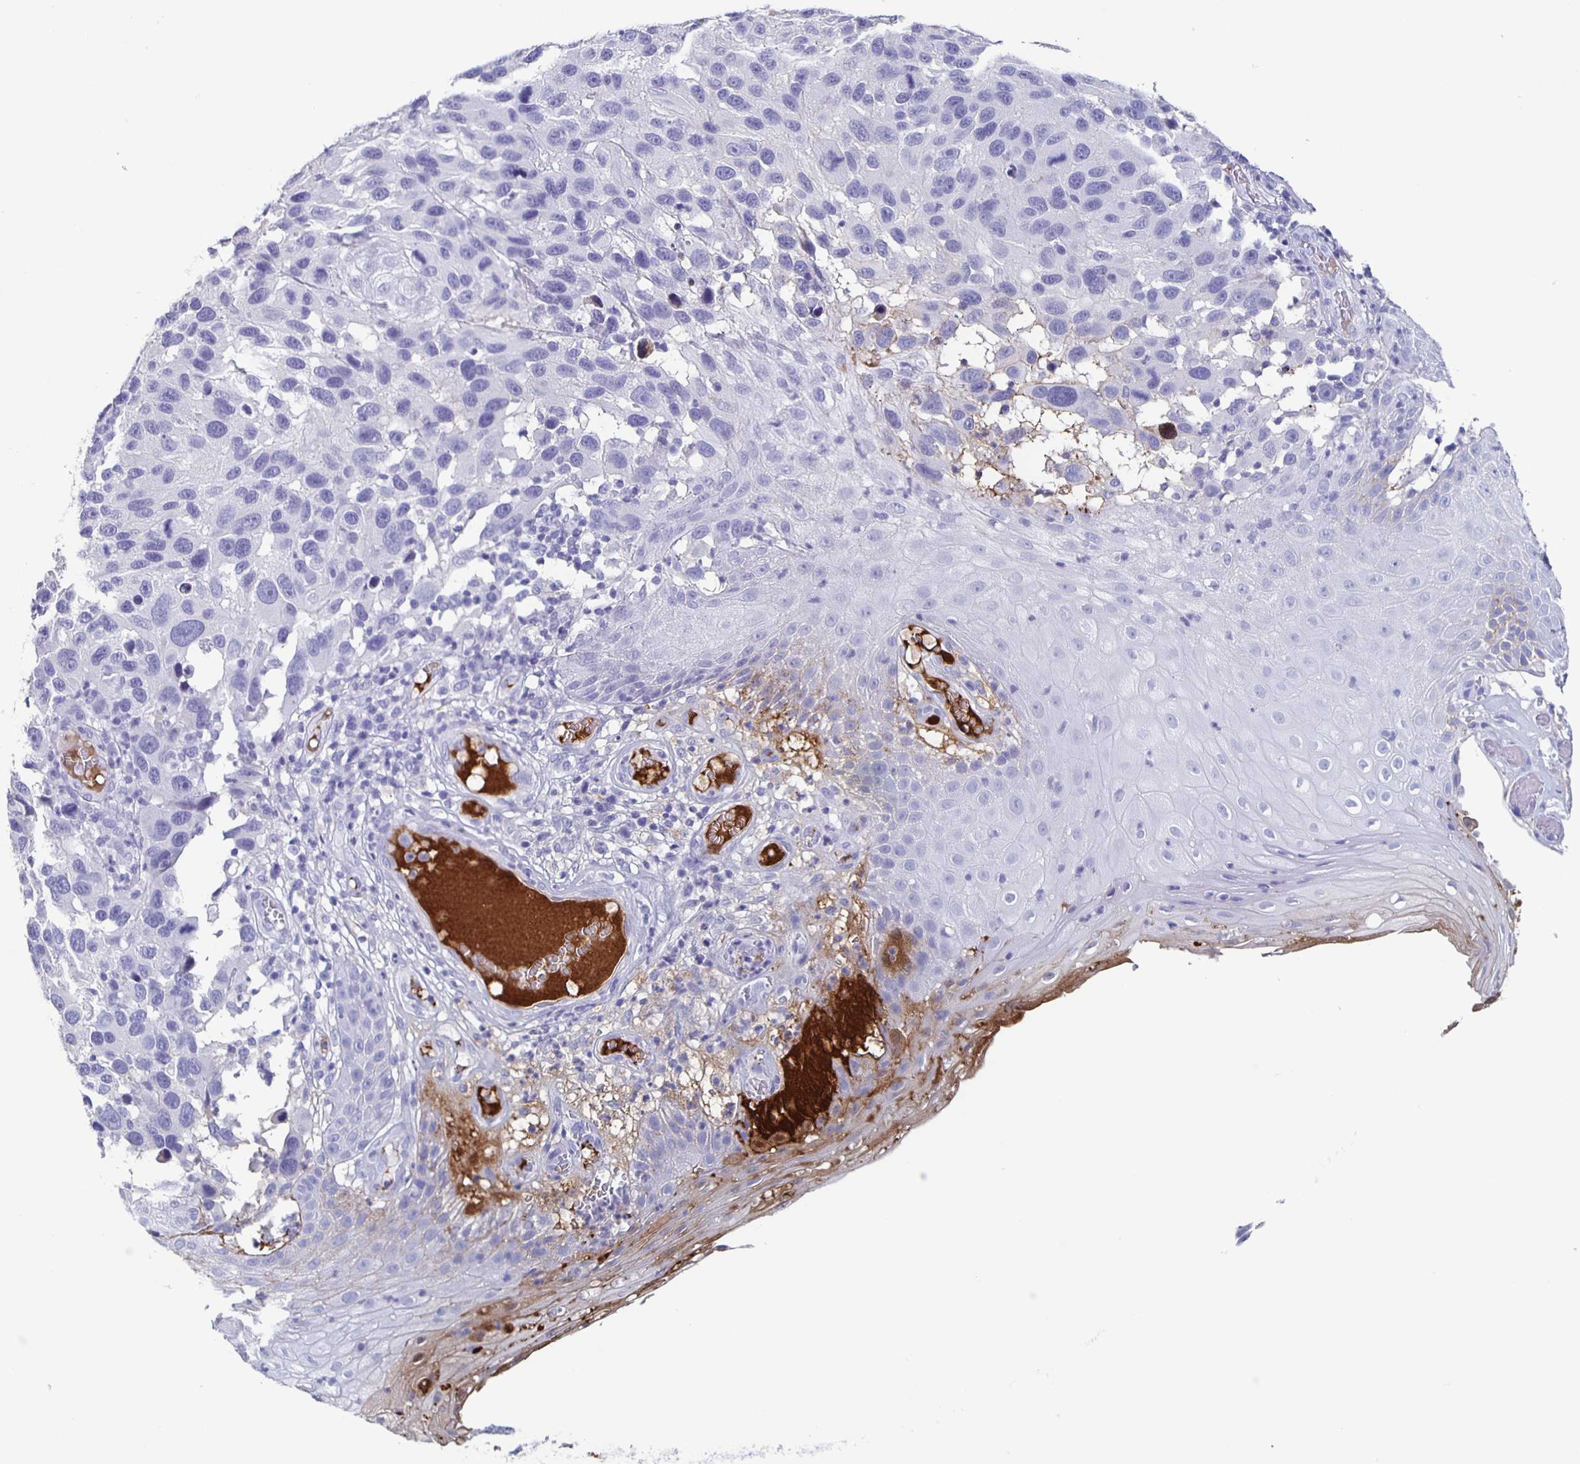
{"staining": {"intensity": "negative", "quantity": "none", "location": "none"}, "tissue": "melanoma", "cell_type": "Tumor cells", "image_type": "cancer", "snomed": [{"axis": "morphology", "description": "Malignant melanoma, NOS"}, {"axis": "topography", "description": "Skin"}], "caption": "This is an immunohistochemistry (IHC) photomicrograph of human melanoma. There is no positivity in tumor cells.", "gene": "FGA", "patient": {"sex": "male", "age": 53}}